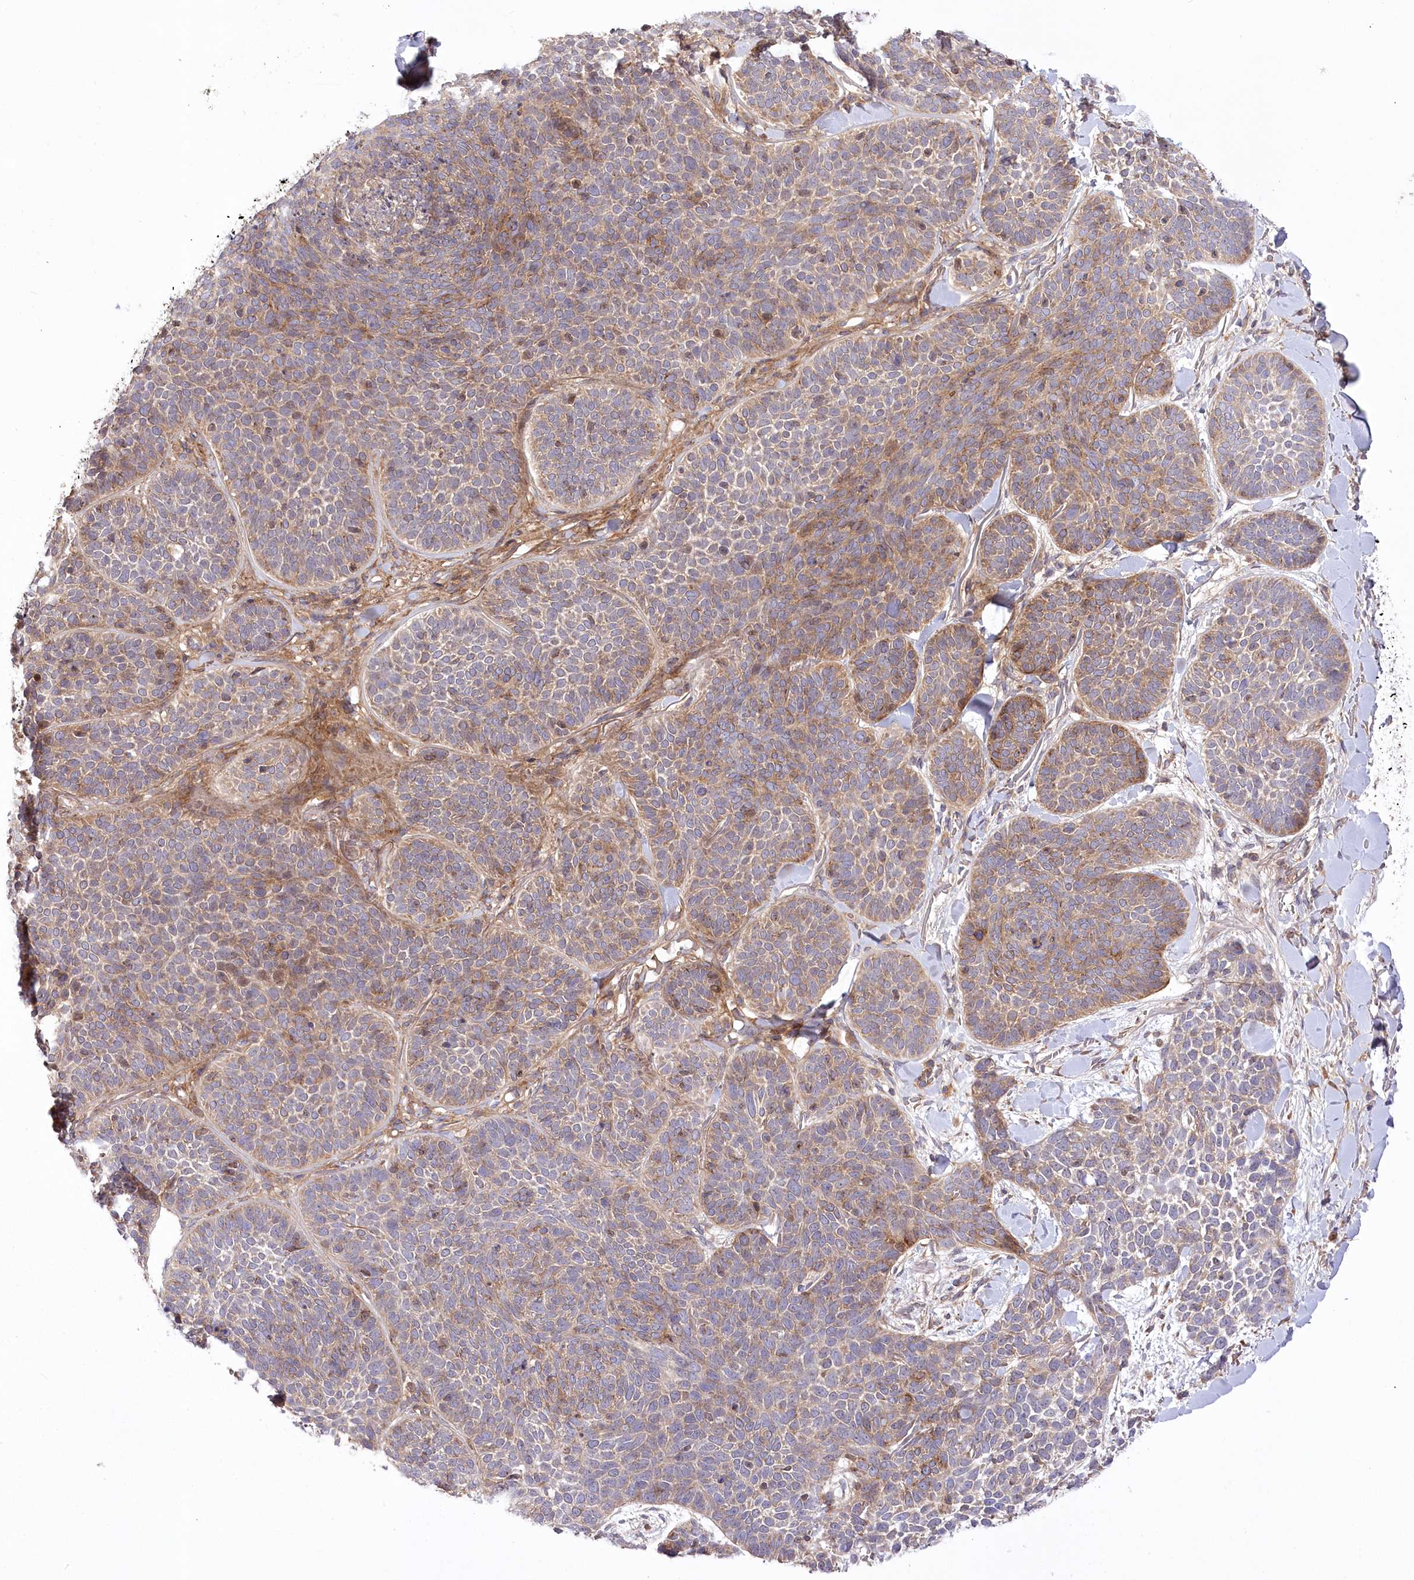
{"staining": {"intensity": "weak", "quantity": ">75%", "location": "cytoplasmic/membranous"}, "tissue": "skin cancer", "cell_type": "Tumor cells", "image_type": "cancer", "snomed": [{"axis": "morphology", "description": "Basal cell carcinoma"}, {"axis": "topography", "description": "Skin"}], "caption": "High-power microscopy captured an immunohistochemistry image of basal cell carcinoma (skin), revealing weak cytoplasmic/membranous staining in approximately >75% of tumor cells. Using DAB (3,3'-diaminobenzidine) (brown) and hematoxylin (blue) stains, captured at high magnification using brightfield microscopy.", "gene": "TRUB1", "patient": {"sex": "male", "age": 85}}